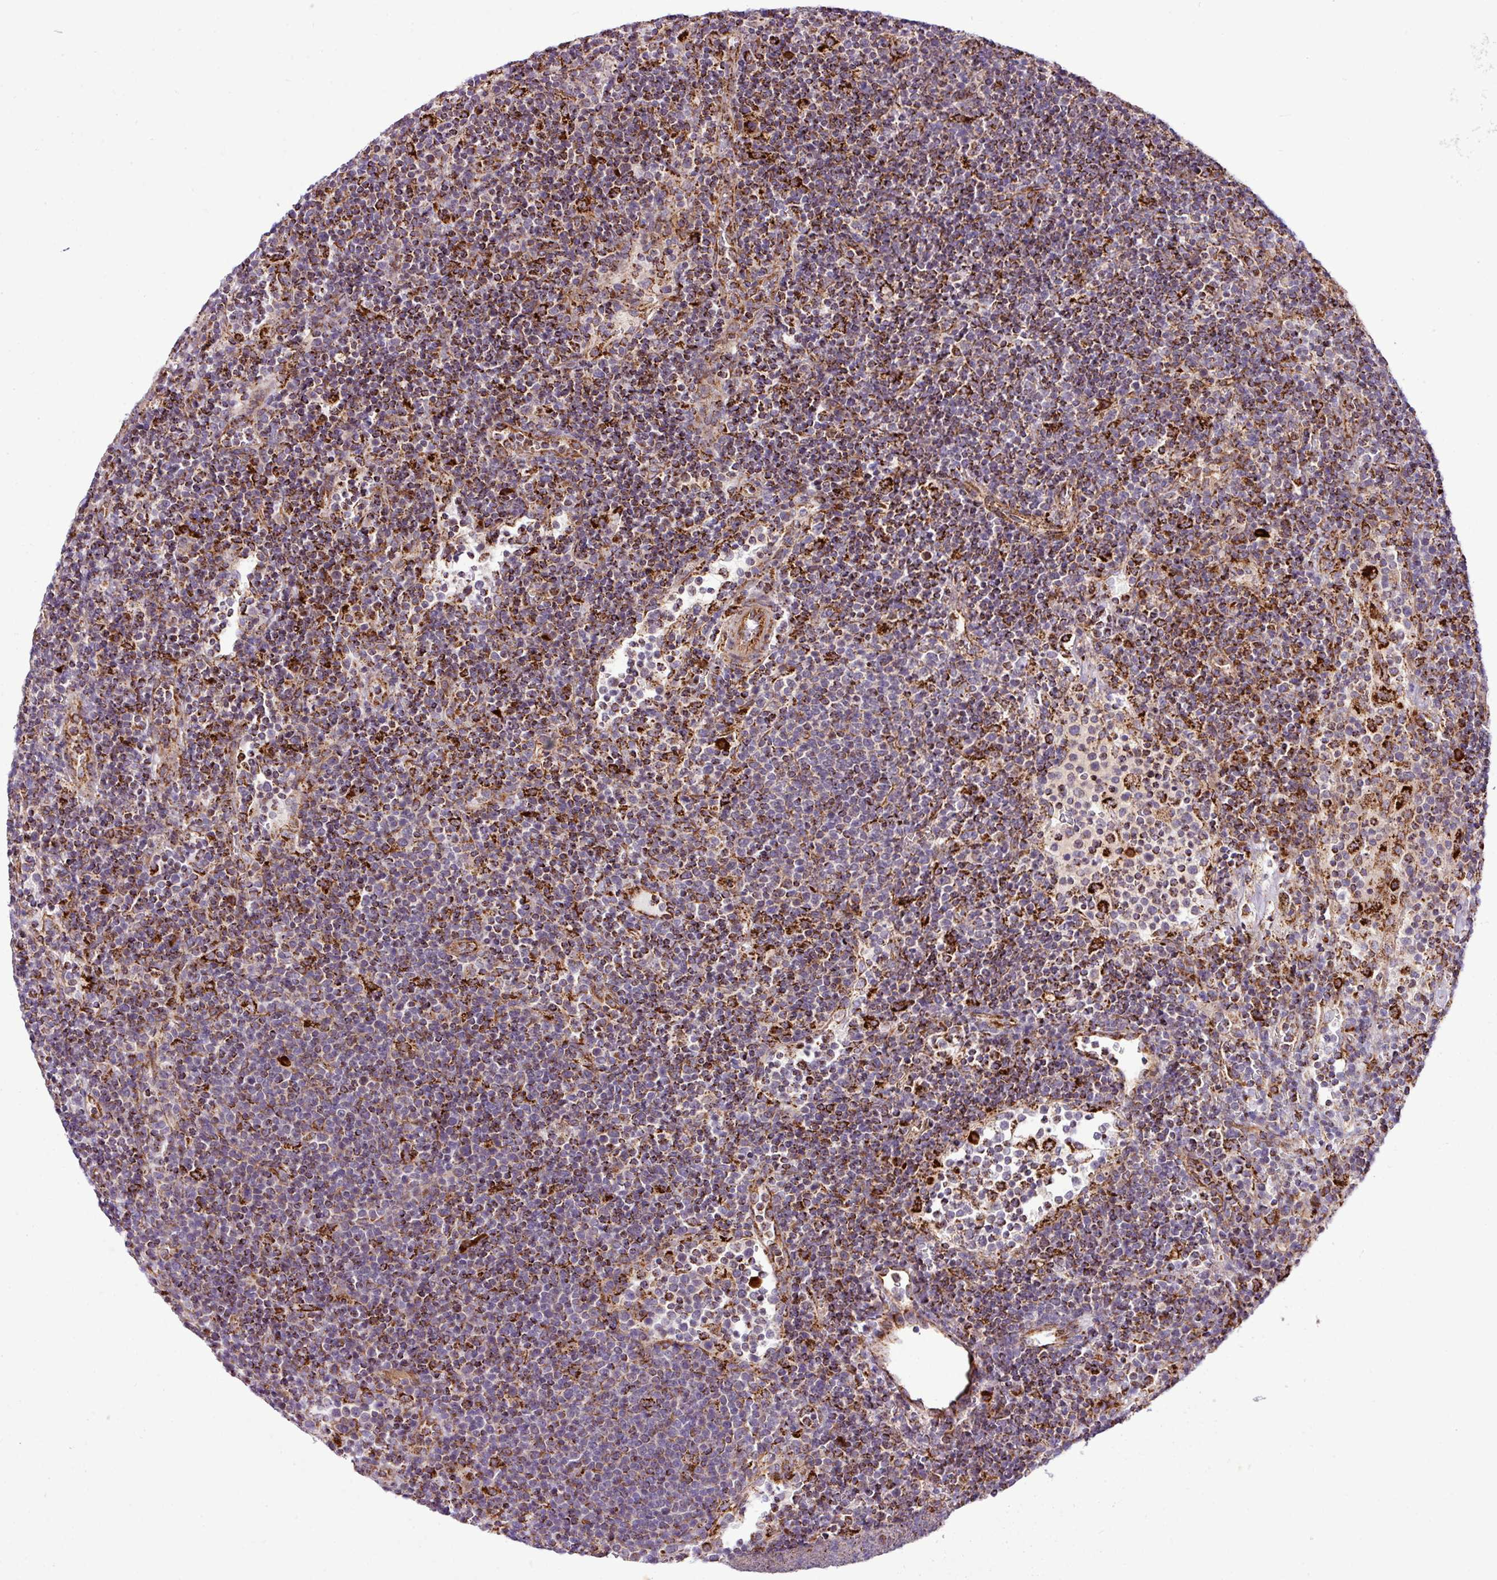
{"staining": {"intensity": "strong", "quantity": "25%-75%", "location": "cytoplasmic/membranous"}, "tissue": "lymphoma", "cell_type": "Tumor cells", "image_type": "cancer", "snomed": [{"axis": "morphology", "description": "Malignant lymphoma, non-Hodgkin's type, High grade"}, {"axis": "topography", "description": "Lymph node"}], "caption": "There is high levels of strong cytoplasmic/membranous staining in tumor cells of lymphoma, as demonstrated by immunohistochemical staining (brown color).", "gene": "ZNF569", "patient": {"sex": "male", "age": 61}}